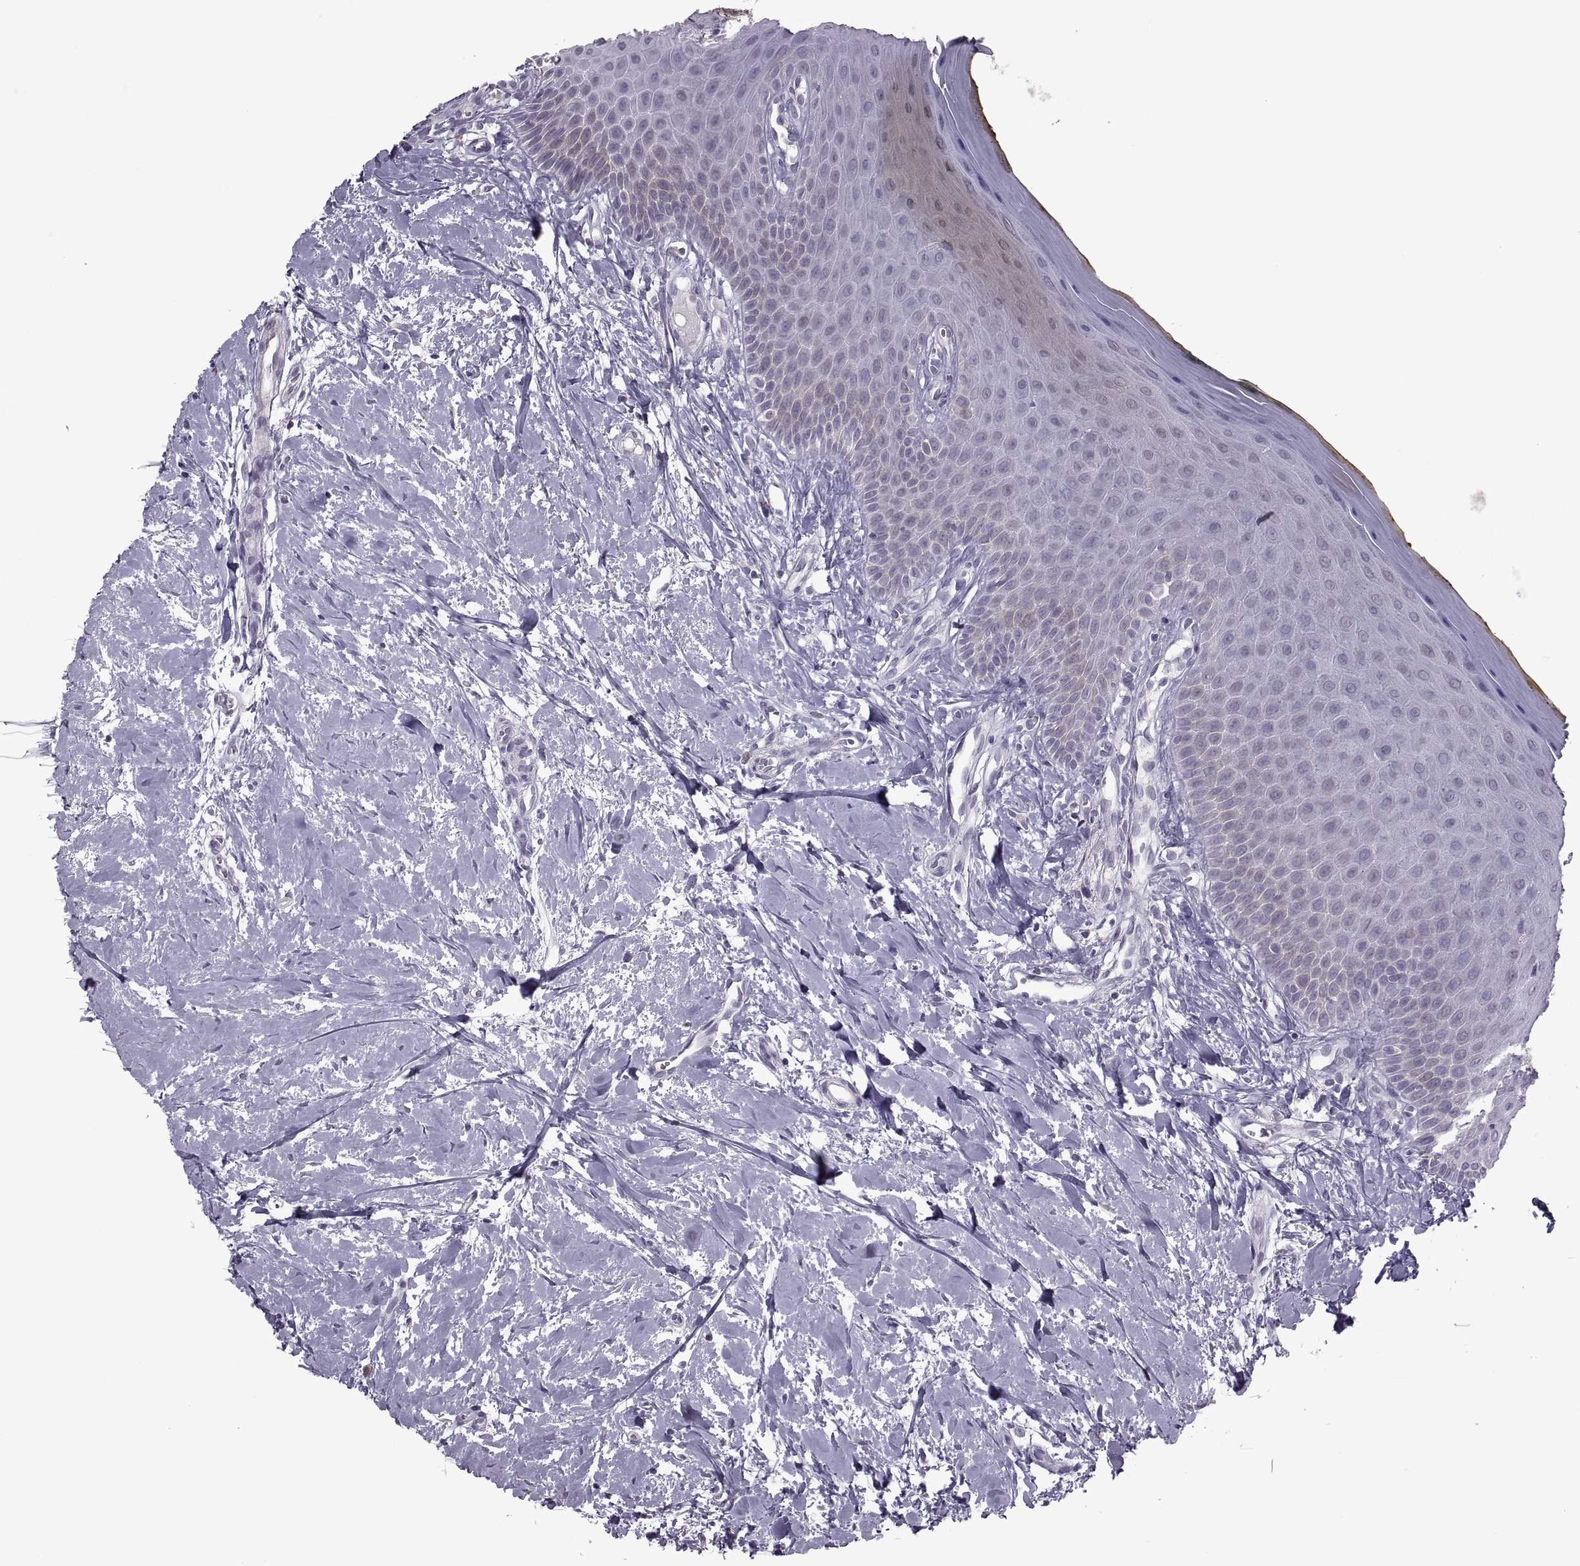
{"staining": {"intensity": "weak", "quantity": "<25%", "location": "cytoplasmic/membranous"}, "tissue": "oral mucosa", "cell_type": "Squamous epithelial cells", "image_type": "normal", "snomed": [{"axis": "morphology", "description": "Normal tissue, NOS"}, {"axis": "topography", "description": "Oral tissue"}], "caption": "High magnification brightfield microscopy of normal oral mucosa stained with DAB (brown) and counterstained with hematoxylin (blue): squamous epithelial cells show no significant positivity. (Brightfield microscopy of DAB immunohistochemistry at high magnification).", "gene": "PABPC1", "patient": {"sex": "female", "age": 43}}